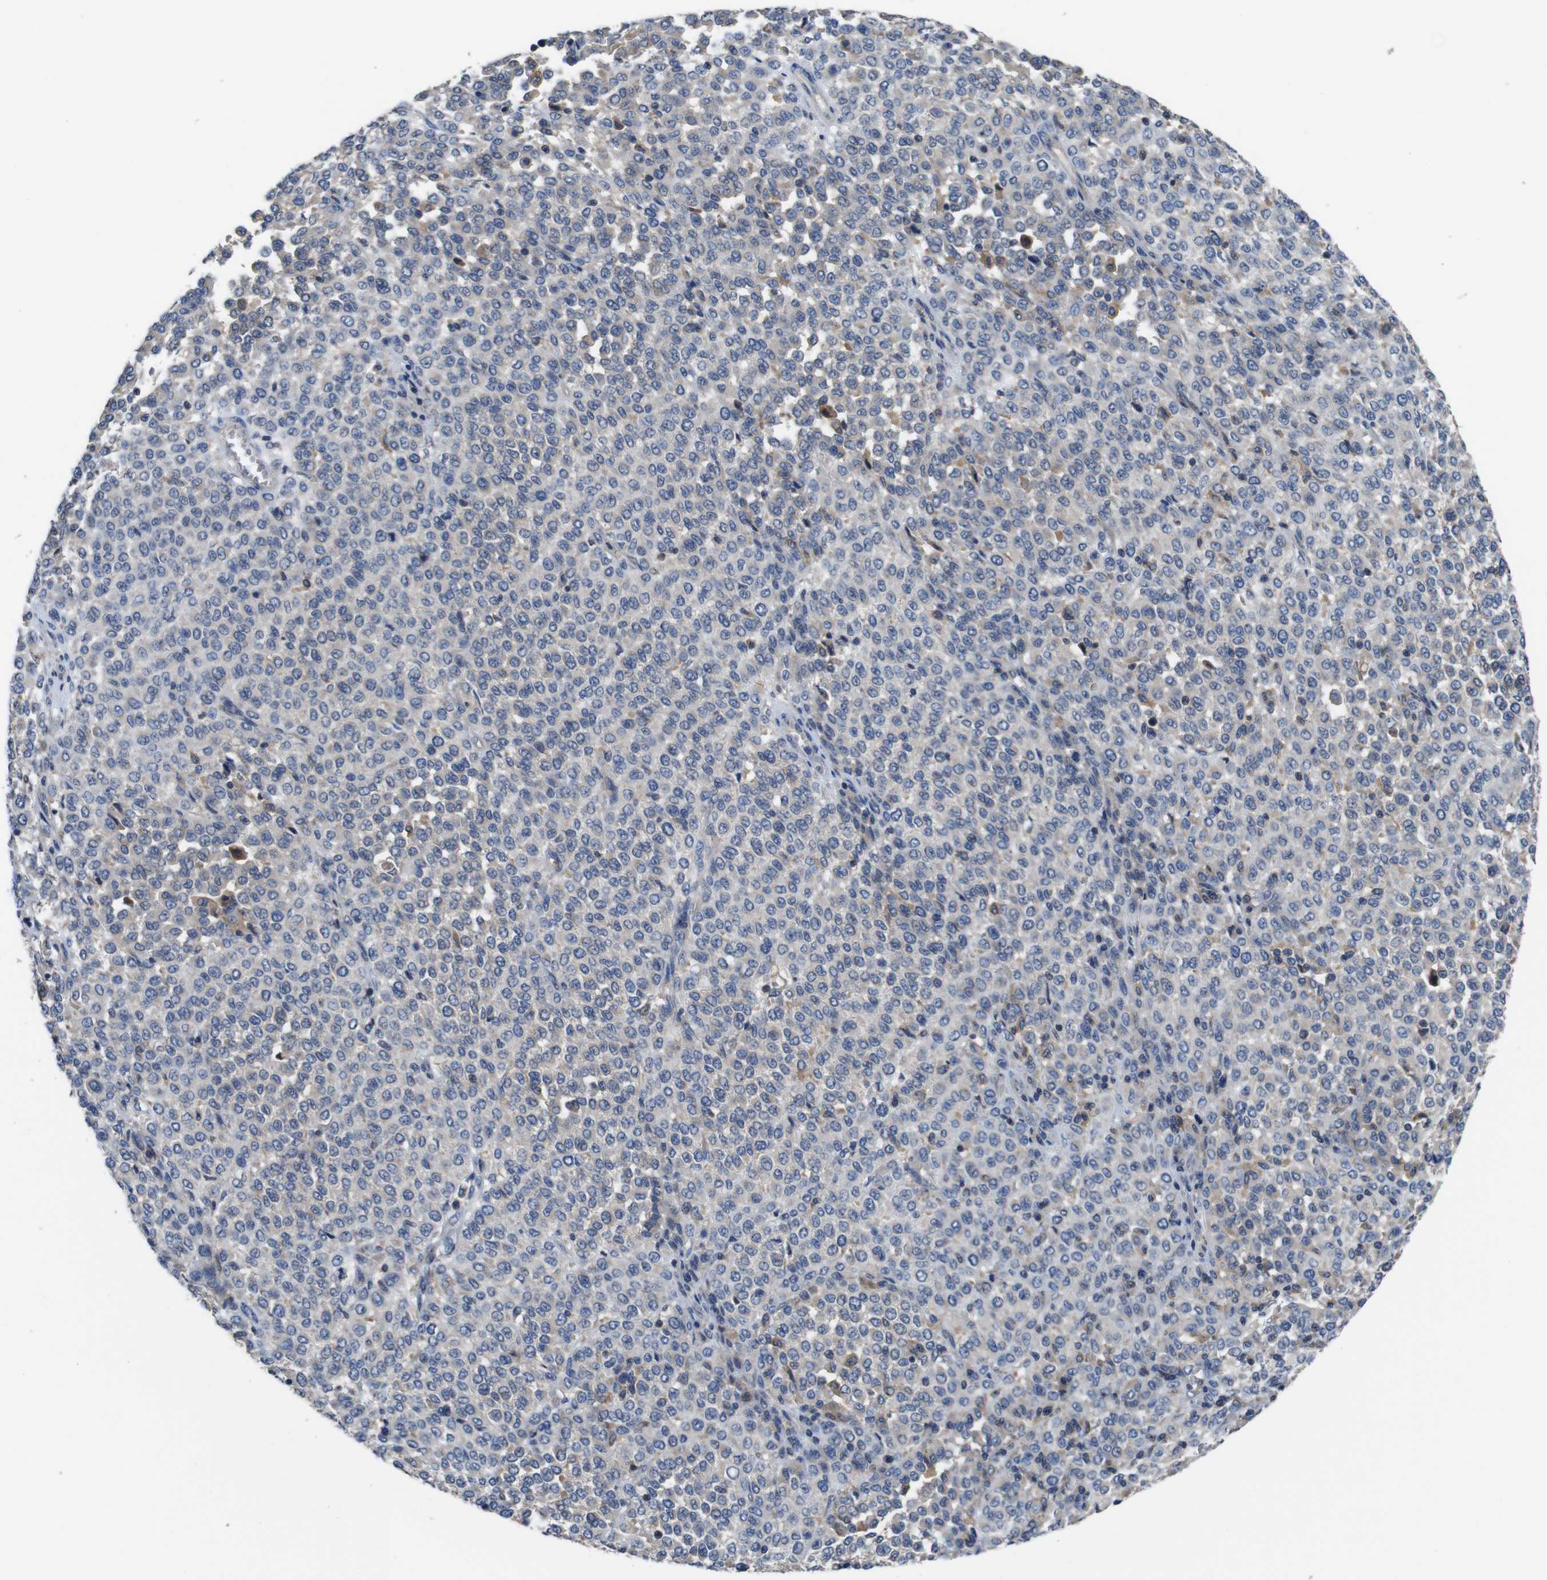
{"staining": {"intensity": "negative", "quantity": "none", "location": "none"}, "tissue": "melanoma", "cell_type": "Tumor cells", "image_type": "cancer", "snomed": [{"axis": "morphology", "description": "Malignant melanoma, Metastatic site"}, {"axis": "topography", "description": "Pancreas"}], "caption": "Melanoma was stained to show a protein in brown. There is no significant positivity in tumor cells.", "gene": "GLIPR1", "patient": {"sex": "female", "age": 30}}